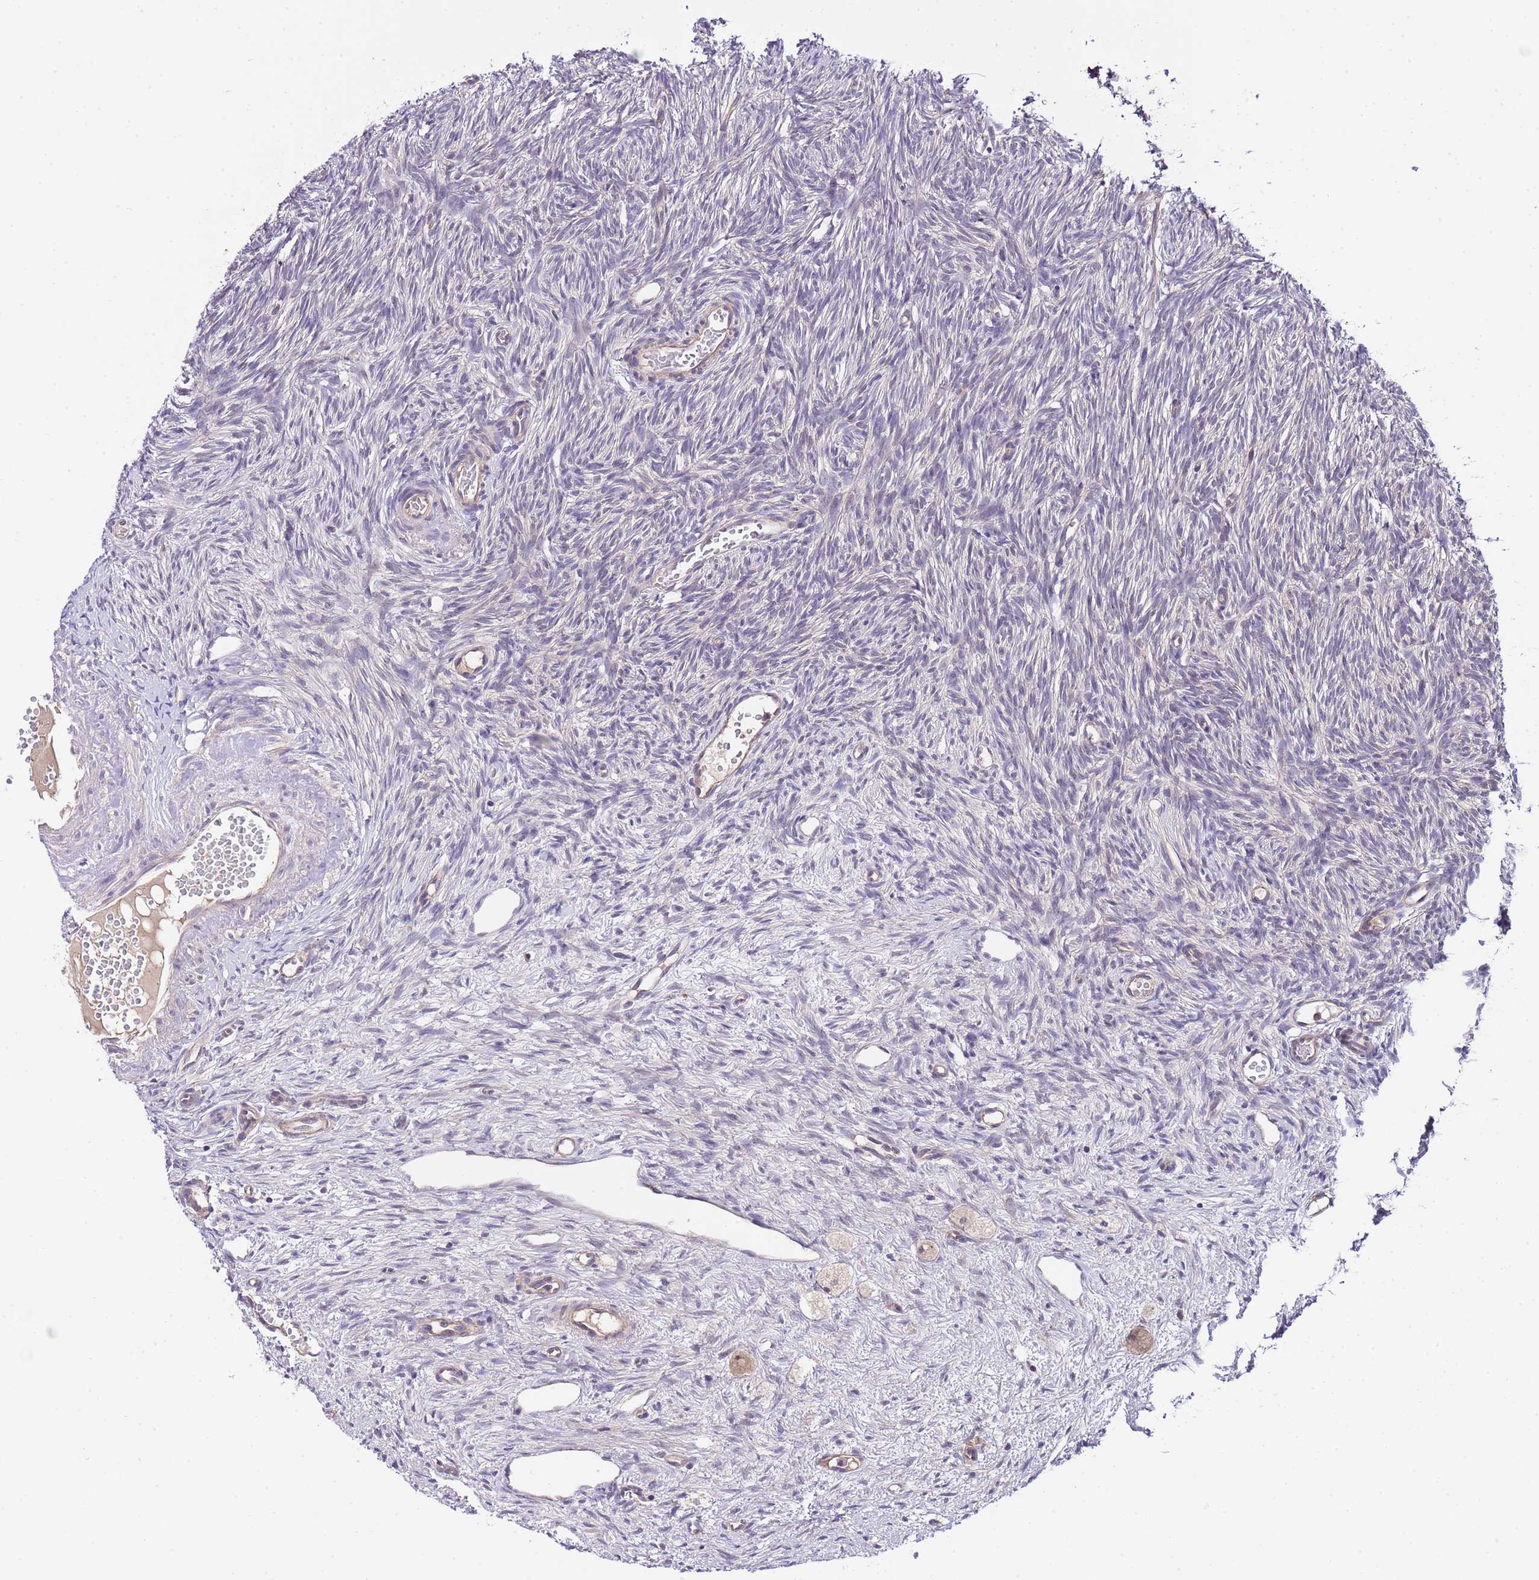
{"staining": {"intensity": "negative", "quantity": "none", "location": "none"}, "tissue": "ovary", "cell_type": "Ovarian stroma cells", "image_type": "normal", "snomed": [{"axis": "morphology", "description": "Normal tissue, NOS"}, {"axis": "topography", "description": "Ovary"}], "caption": "Immunohistochemistry (IHC) of benign human ovary shows no staining in ovarian stroma cells.", "gene": "DONSON", "patient": {"sex": "female", "age": 51}}